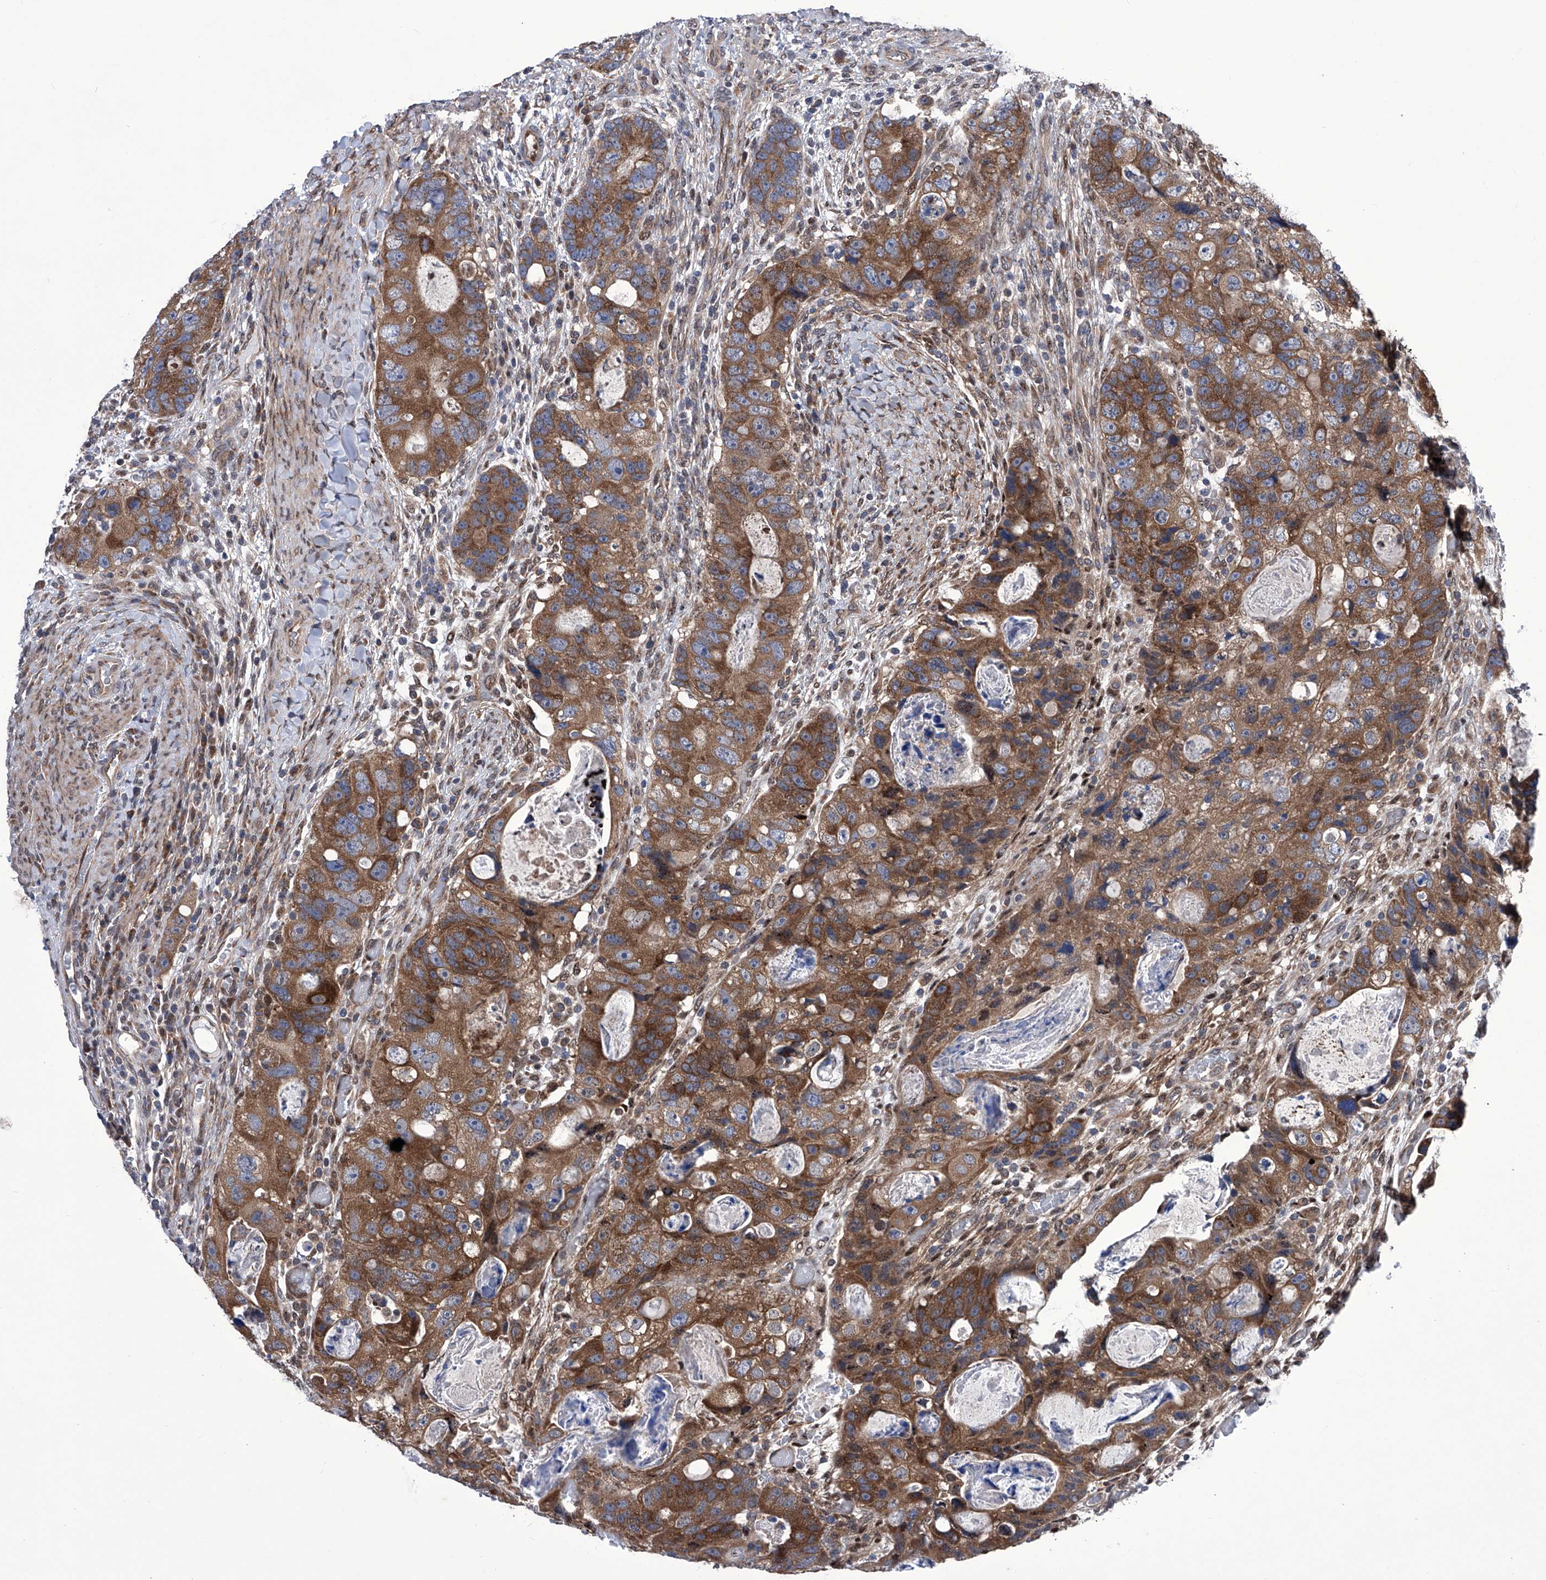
{"staining": {"intensity": "moderate", "quantity": ">75%", "location": "cytoplasmic/membranous"}, "tissue": "colorectal cancer", "cell_type": "Tumor cells", "image_type": "cancer", "snomed": [{"axis": "morphology", "description": "Adenocarcinoma, NOS"}, {"axis": "topography", "description": "Rectum"}], "caption": "This is a micrograph of IHC staining of colorectal adenocarcinoma, which shows moderate staining in the cytoplasmic/membranous of tumor cells.", "gene": "KTI12", "patient": {"sex": "male", "age": 59}}